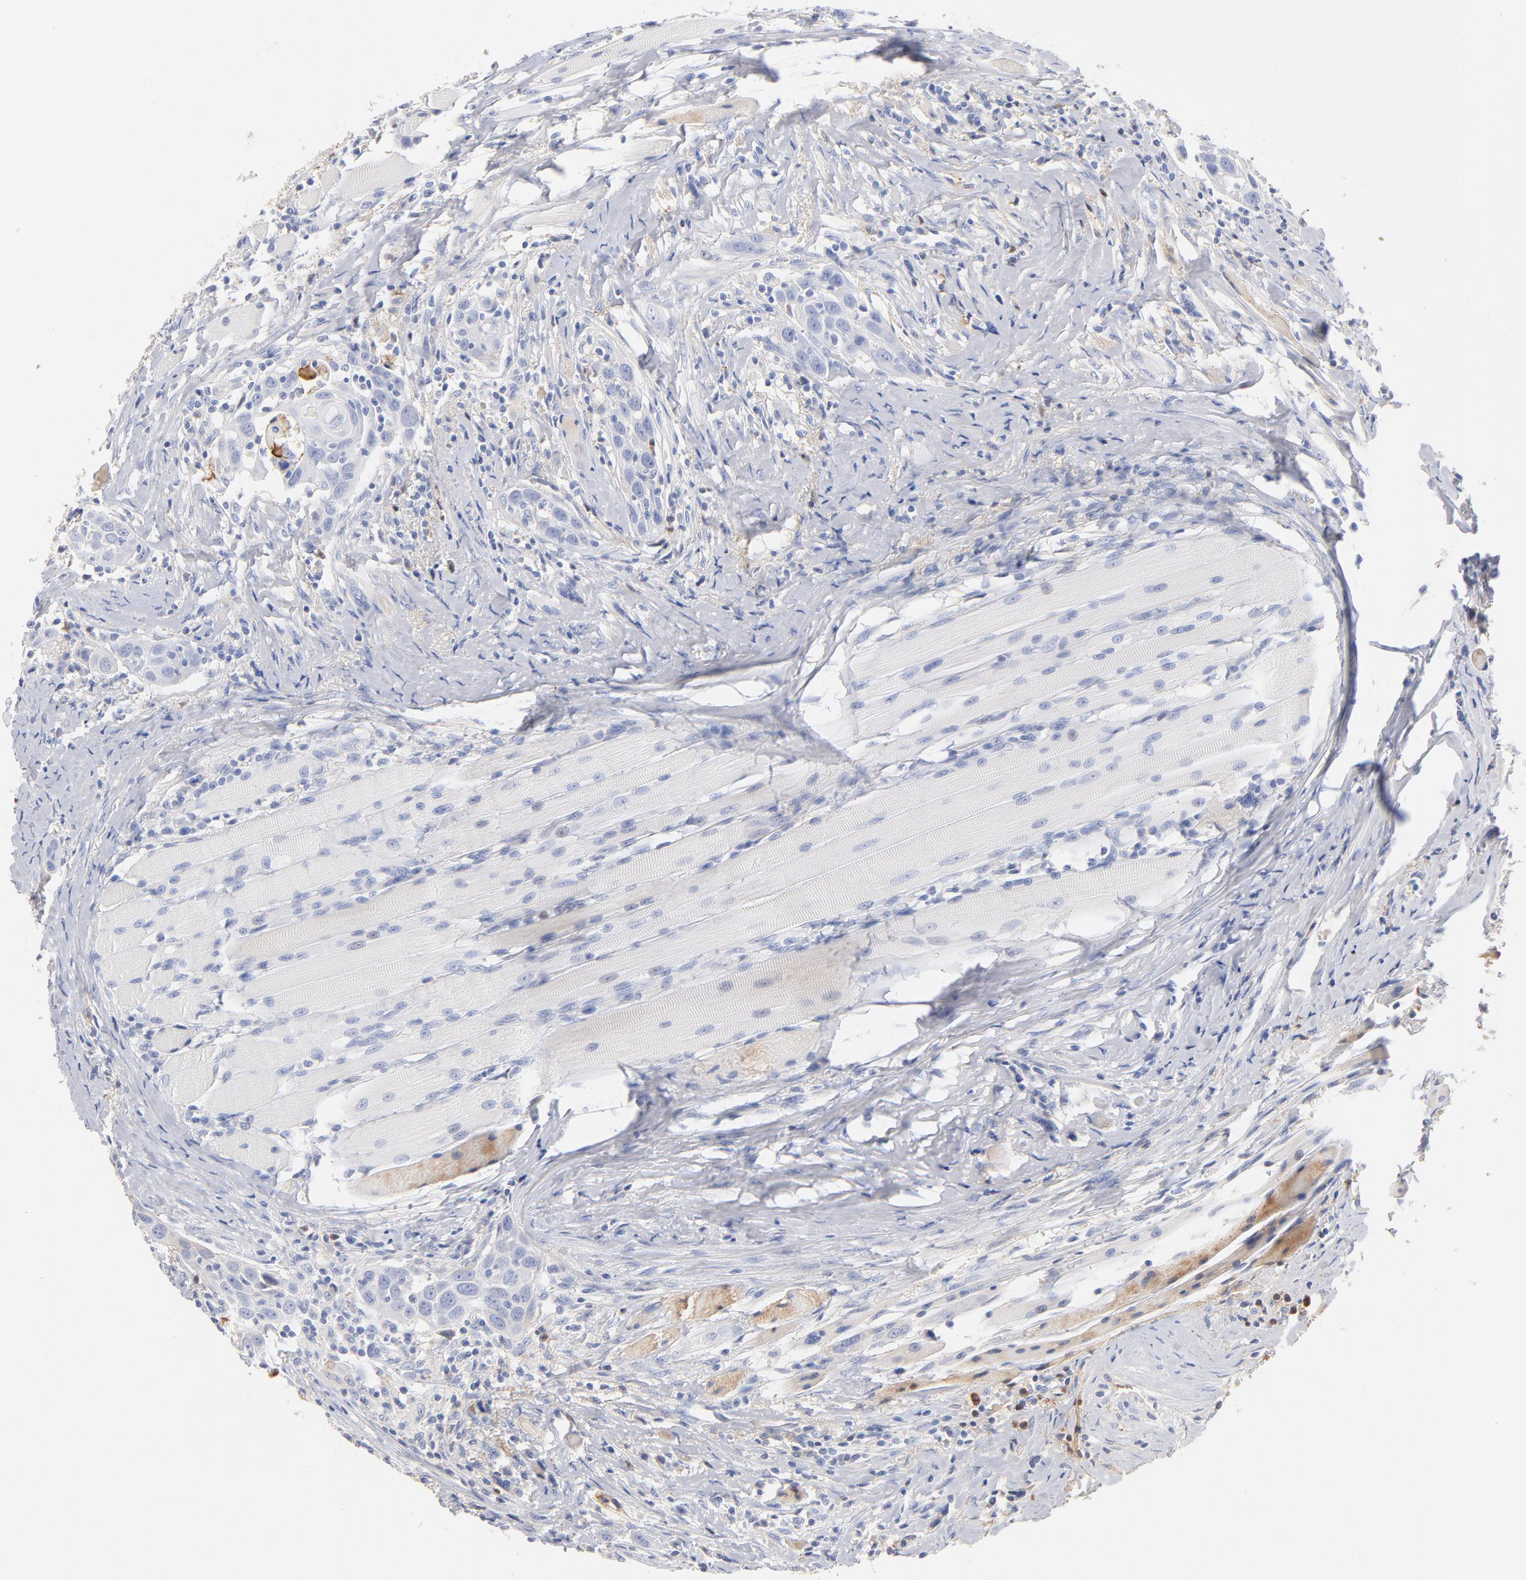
{"staining": {"intensity": "negative", "quantity": "none", "location": "none"}, "tissue": "head and neck cancer", "cell_type": "Tumor cells", "image_type": "cancer", "snomed": [{"axis": "morphology", "description": "Squamous cell carcinoma, NOS"}, {"axis": "topography", "description": "Oral tissue"}, {"axis": "topography", "description": "Head-Neck"}], "caption": "An immunohistochemistry photomicrograph of head and neck cancer is shown. There is no staining in tumor cells of head and neck cancer.", "gene": "C3", "patient": {"sex": "female", "age": 50}}